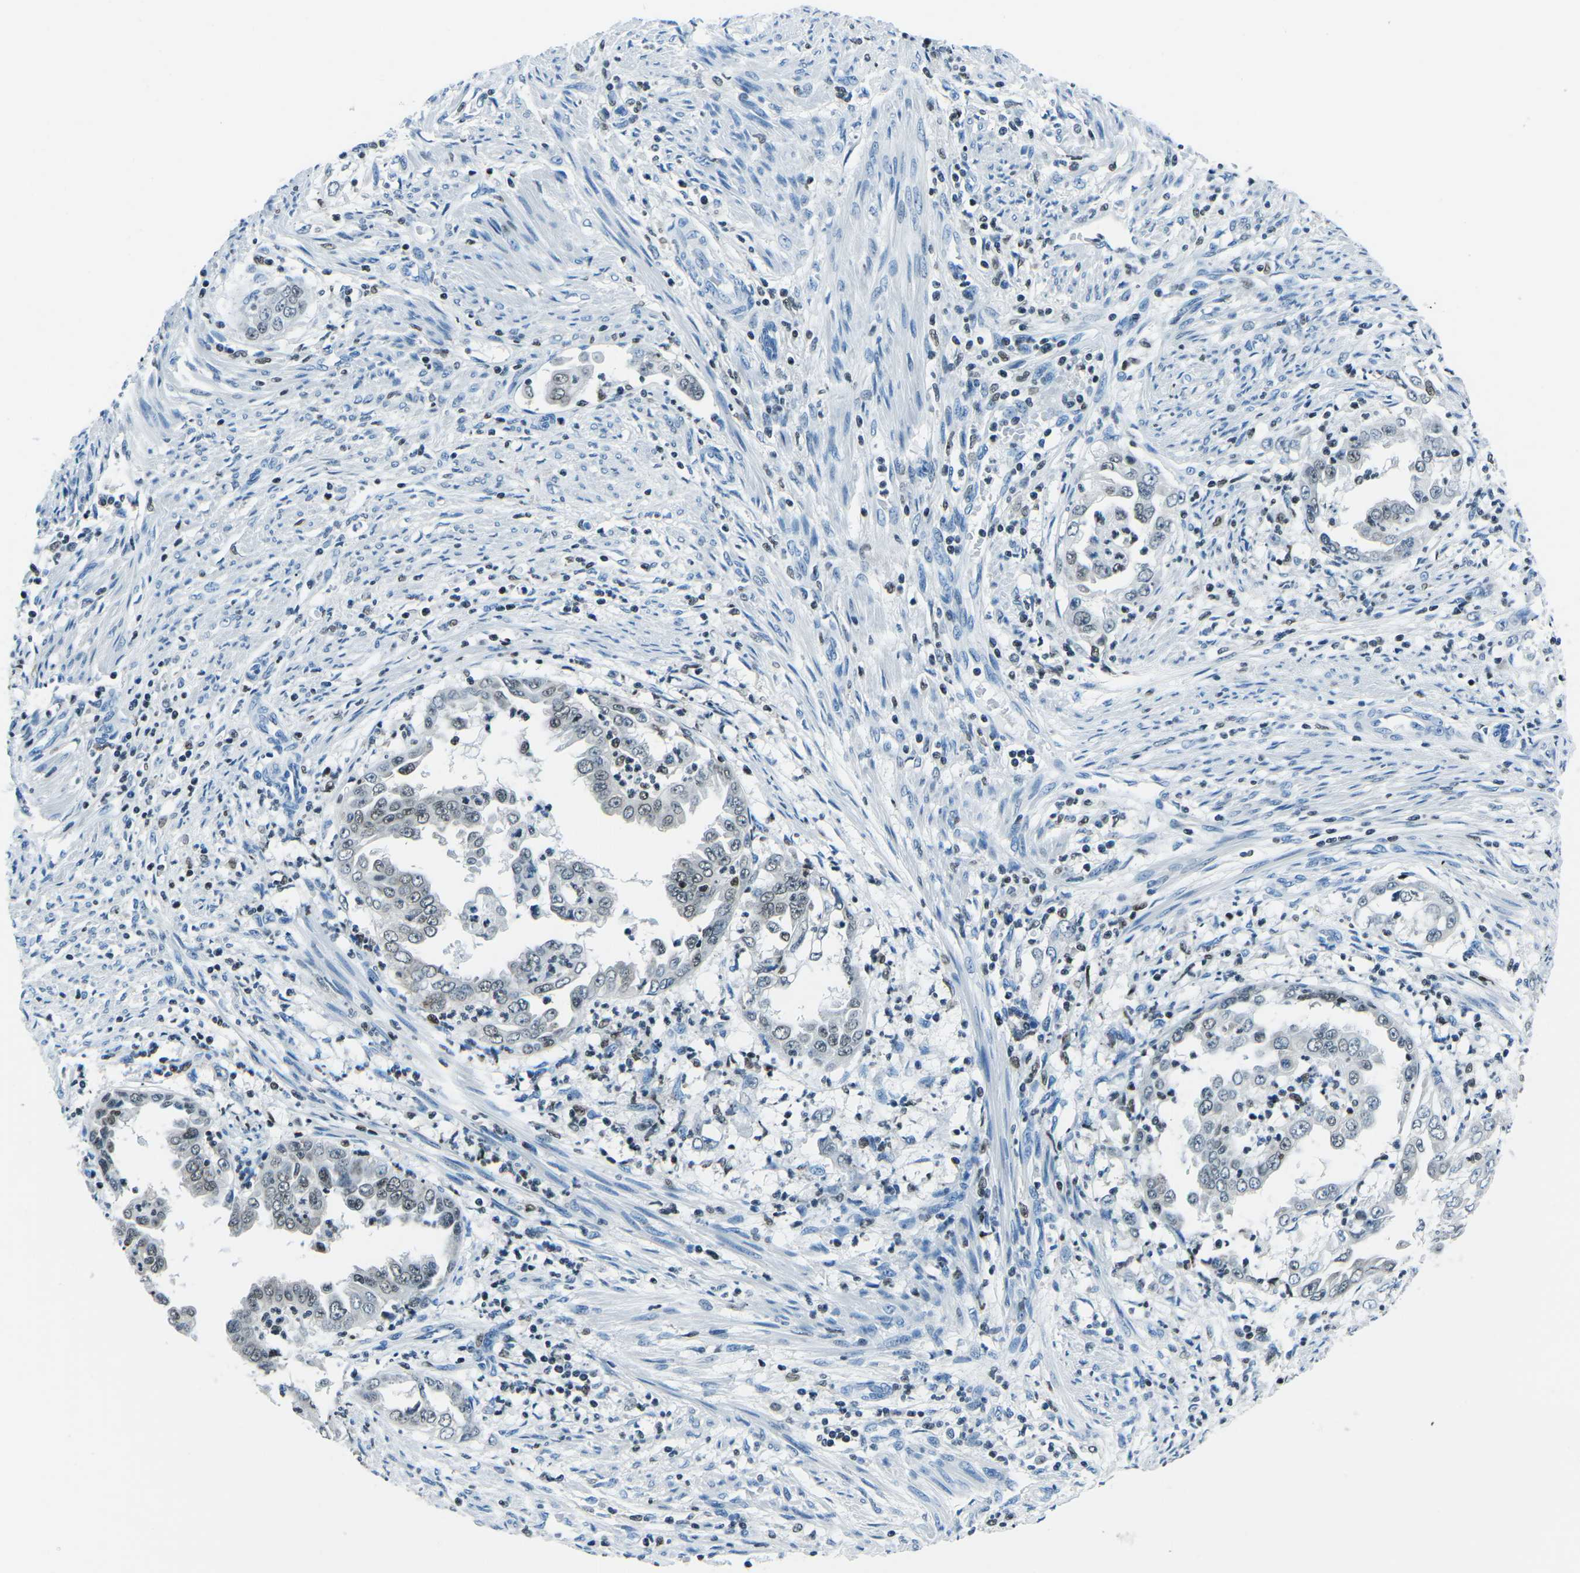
{"staining": {"intensity": "weak", "quantity": "25%-75%", "location": "nuclear"}, "tissue": "endometrial cancer", "cell_type": "Tumor cells", "image_type": "cancer", "snomed": [{"axis": "morphology", "description": "Adenocarcinoma, NOS"}, {"axis": "topography", "description": "Endometrium"}], "caption": "This image exhibits IHC staining of adenocarcinoma (endometrial), with low weak nuclear staining in about 25%-75% of tumor cells.", "gene": "CELF2", "patient": {"sex": "female", "age": 85}}